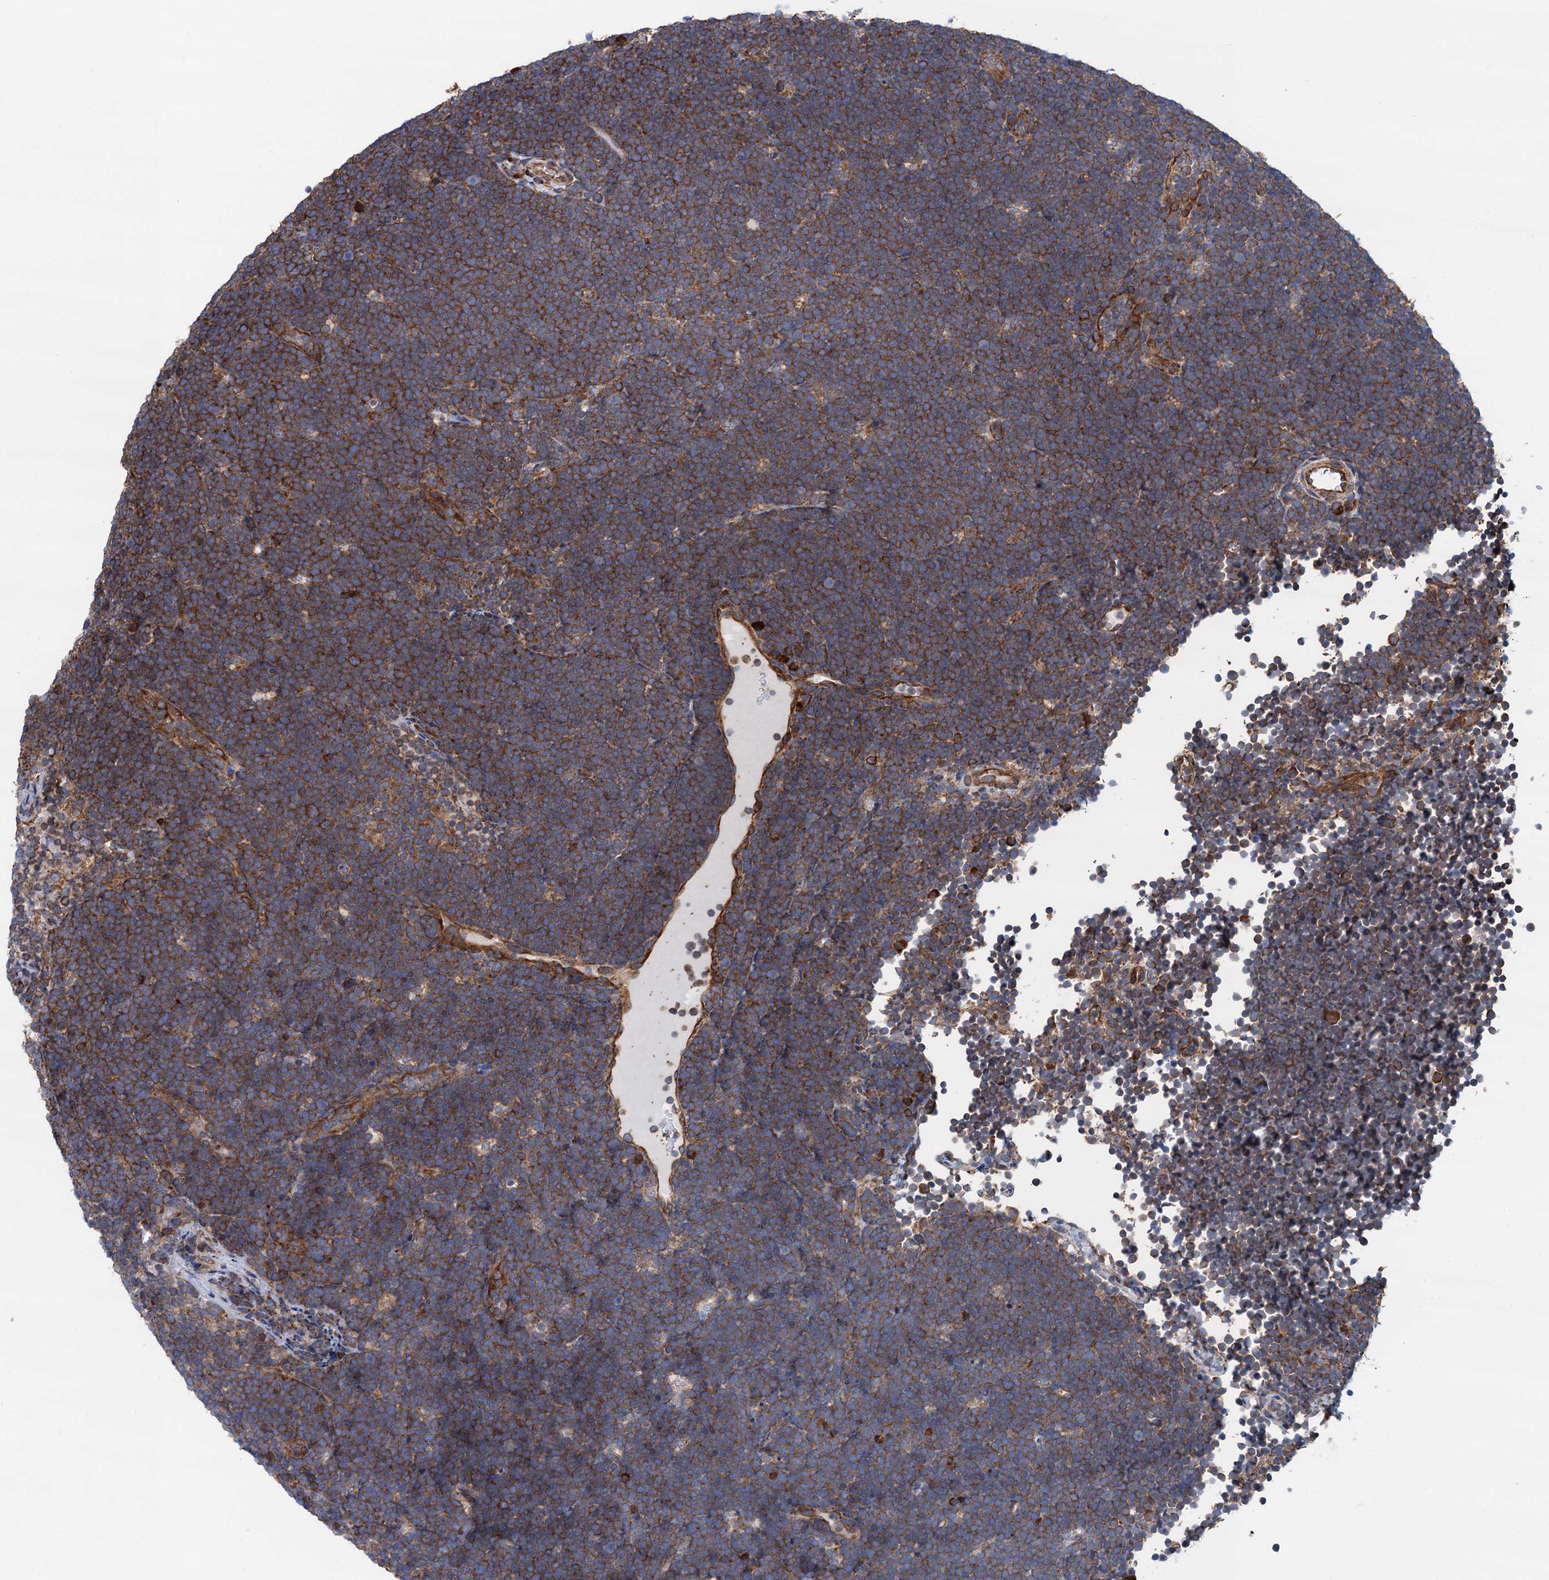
{"staining": {"intensity": "moderate", "quantity": "25%-75%", "location": "cytoplasmic/membranous"}, "tissue": "lymphoma", "cell_type": "Tumor cells", "image_type": "cancer", "snomed": [{"axis": "morphology", "description": "Malignant lymphoma, non-Hodgkin's type, High grade"}, {"axis": "topography", "description": "Lymph node"}], "caption": "DAB (3,3'-diaminobenzidine) immunohistochemical staining of human high-grade malignant lymphoma, non-Hodgkin's type shows moderate cytoplasmic/membranous protein positivity in about 25%-75% of tumor cells.", "gene": "SLC12A7", "patient": {"sex": "male", "age": 13}}